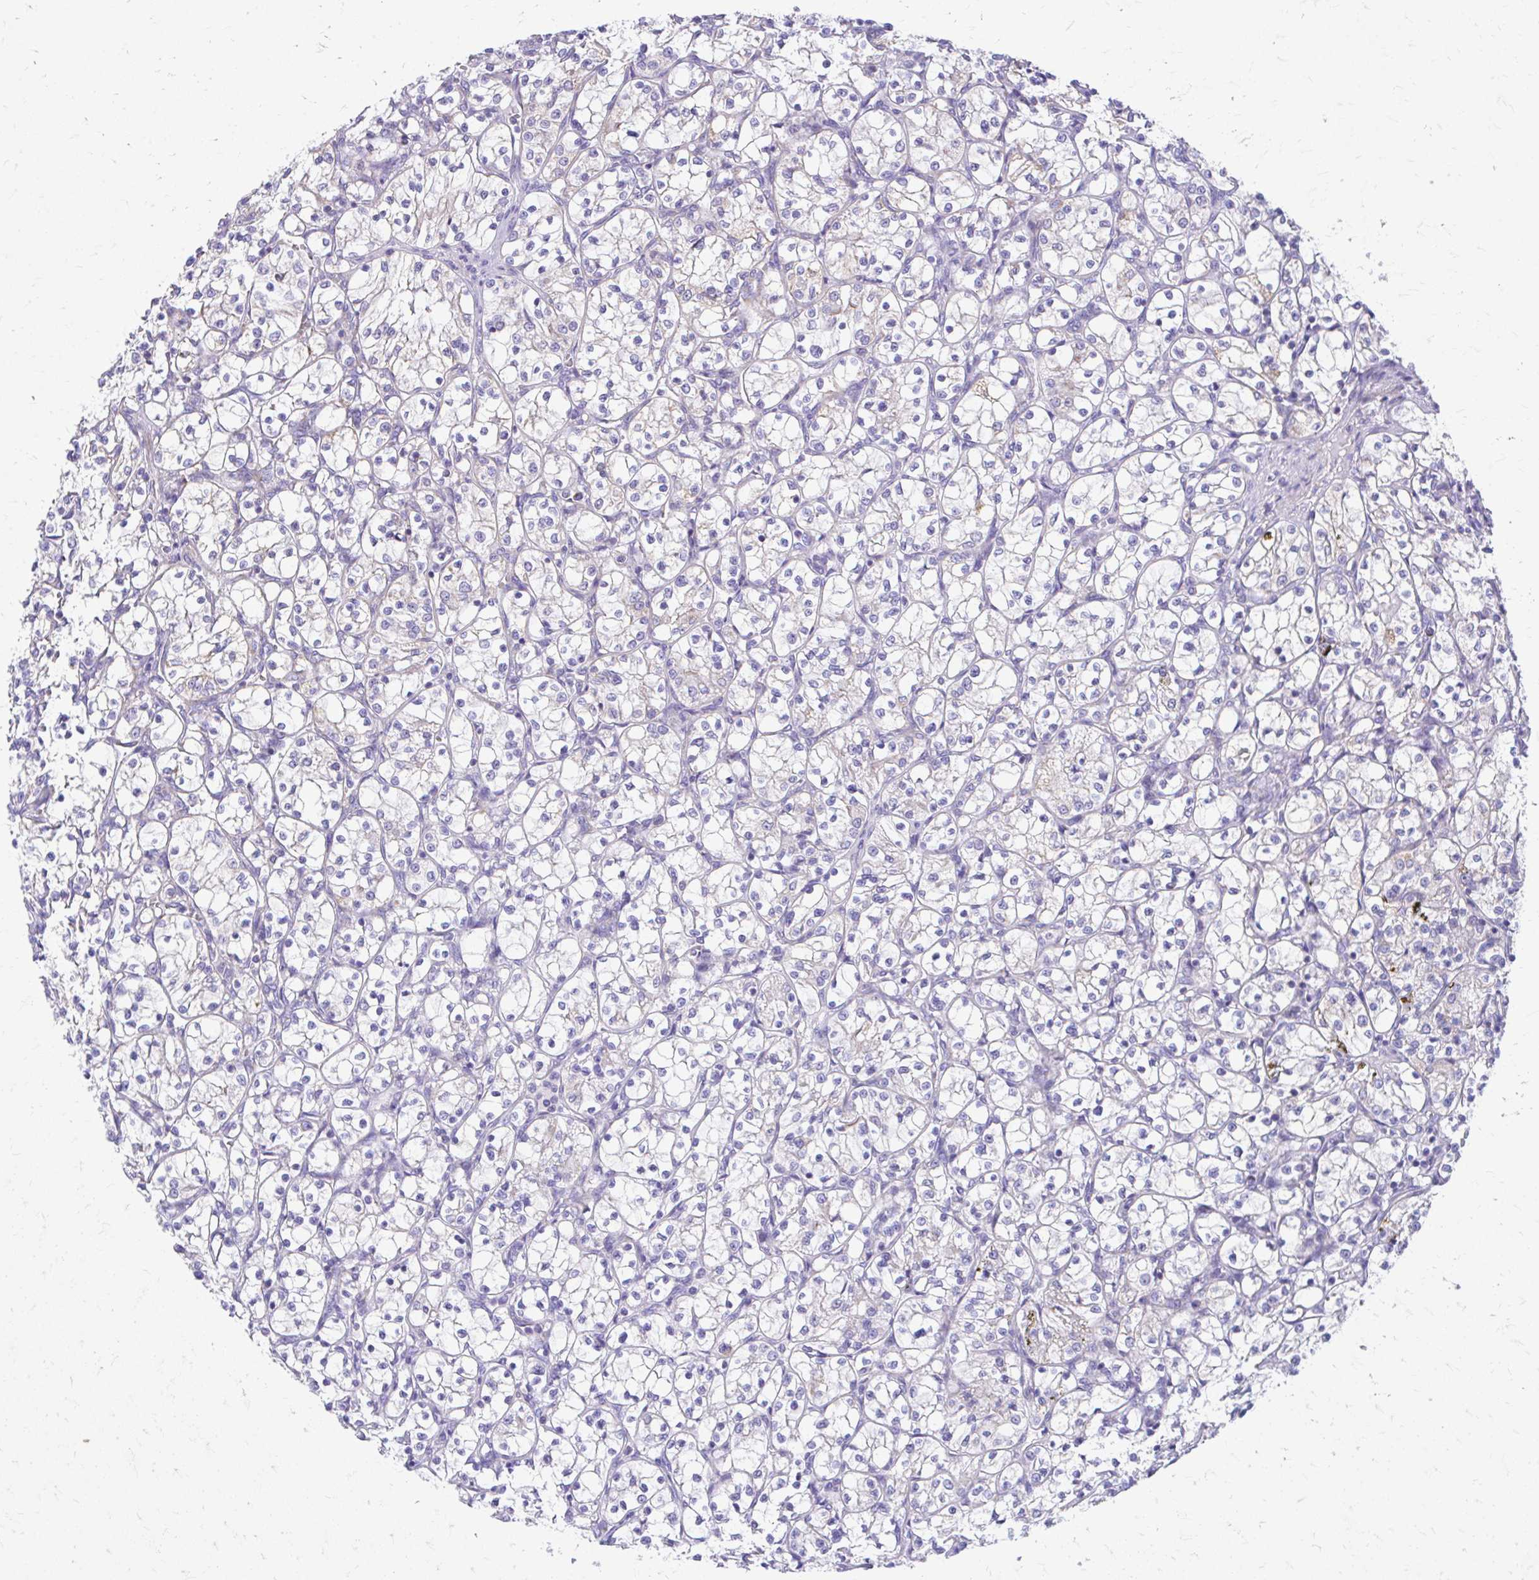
{"staining": {"intensity": "weak", "quantity": "<25%", "location": "cytoplasmic/membranous"}, "tissue": "renal cancer", "cell_type": "Tumor cells", "image_type": "cancer", "snomed": [{"axis": "morphology", "description": "Adenocarcinoma, NOS"}, {"axis": "topography", "description": "Kidney"}], "caption": "High magnification brightfield microscopy of renal cancer stained with DAB (3,3'-diaminobenzidine) (brown) and counterstained with hematoxylin (blue): tumor cells show no significant staining.", "gene": "MRPL19", "patient": {"sex": "female", "age": 69}}